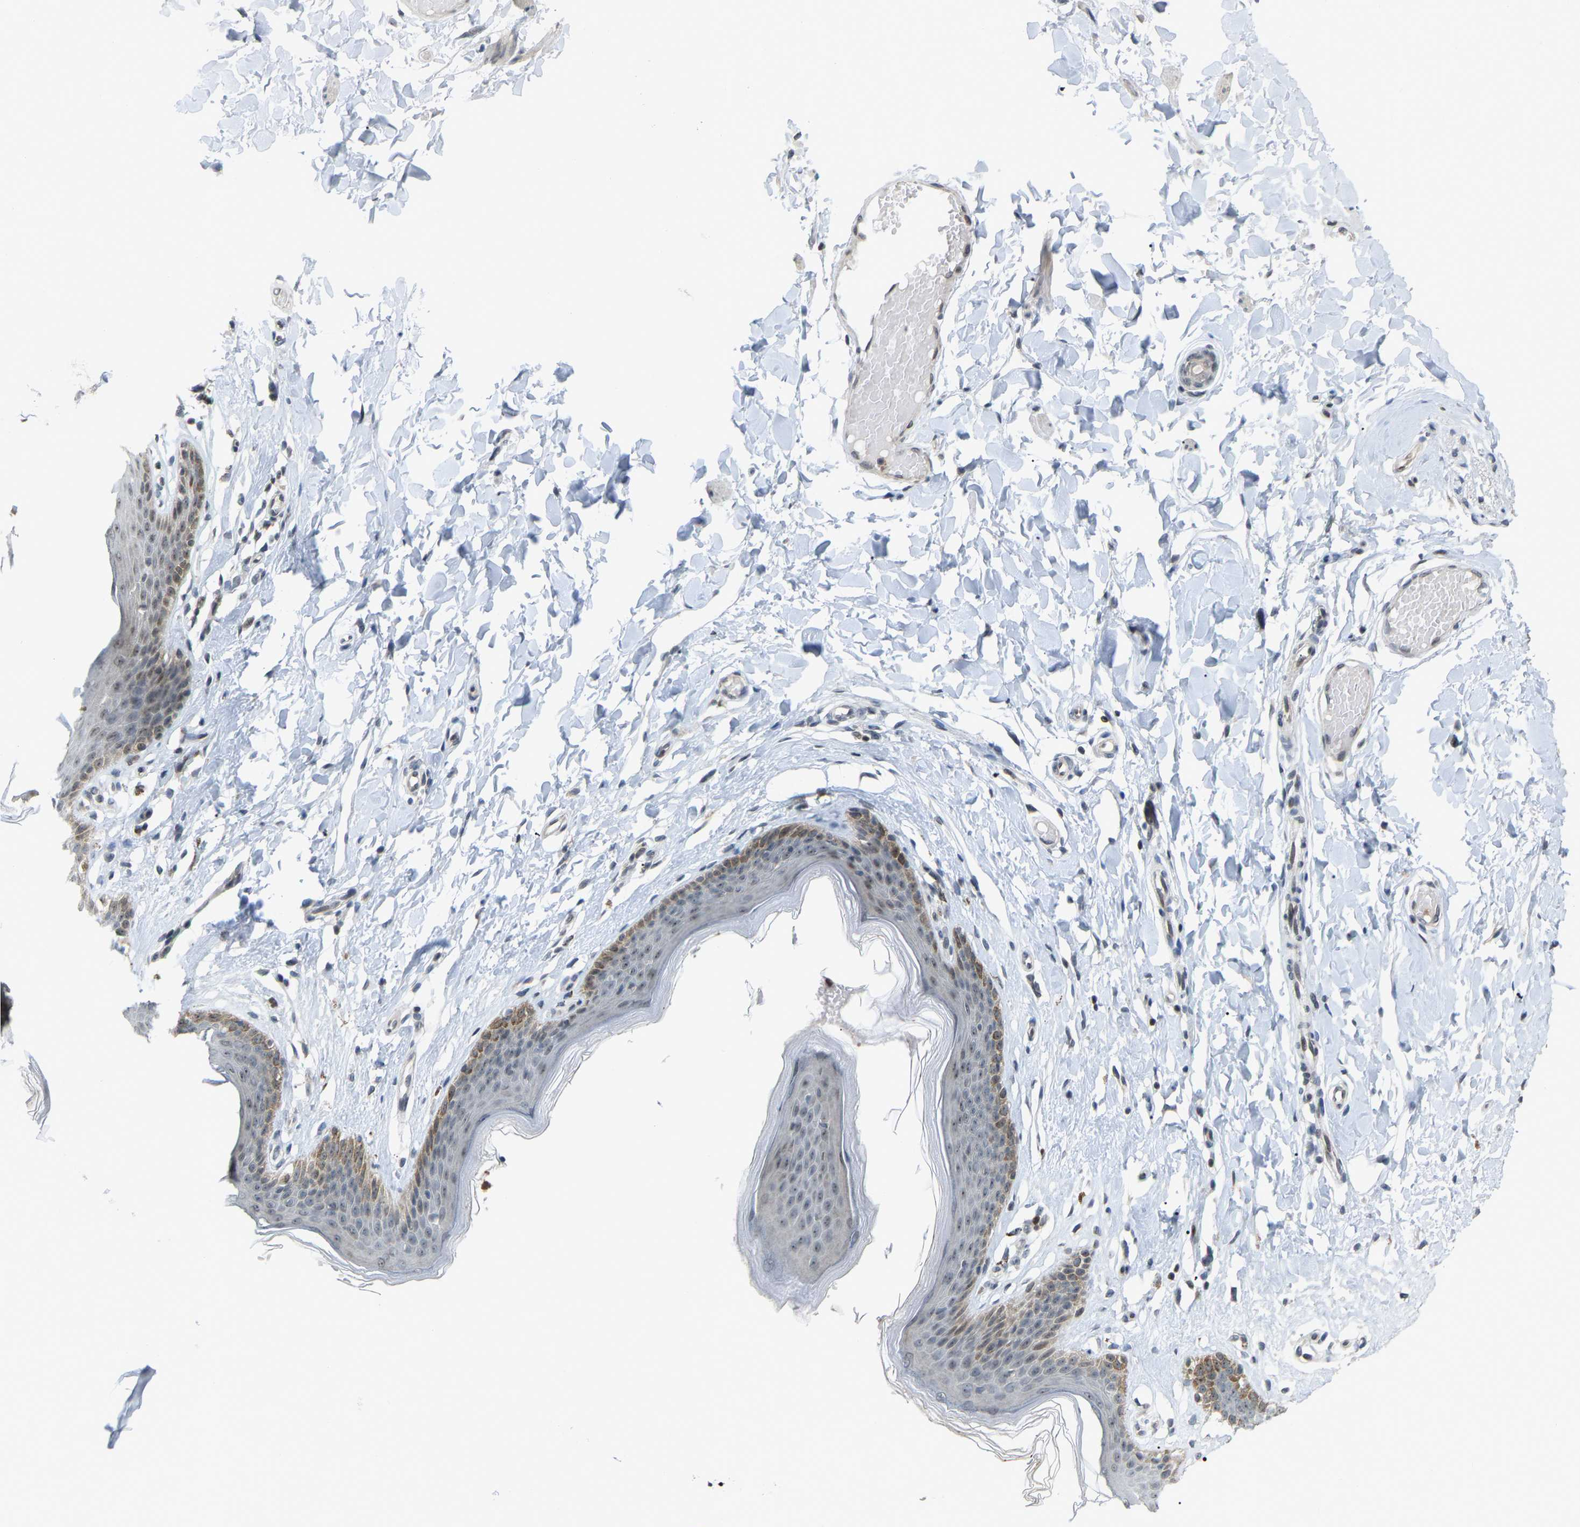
{"staining": {"intensity": "moderate", "quantity": "25%-75%", "location": "cytoplasmic/membranous,nuclear"}, "tissue": "skin", "cell_type": "Epidermal cells", "image_type": "normal", "snomed": [{"axis": "morphology", "description": "Normal tissue, NOS"}, {"axis": "topography", "description": "Vulva"}], "caption": "IHC of unremarkable skin reveals medium levels of moderate cytoplasmic/membranous,nuclear expression in approximately 25%-75% of epidermal cells. (DAB (3,3'-diaminobenzidine) IHC, brown staining for protein, blue staining for nuclei).", "gene": "CROT", "patient": {"sex": "female", "age": 66}}